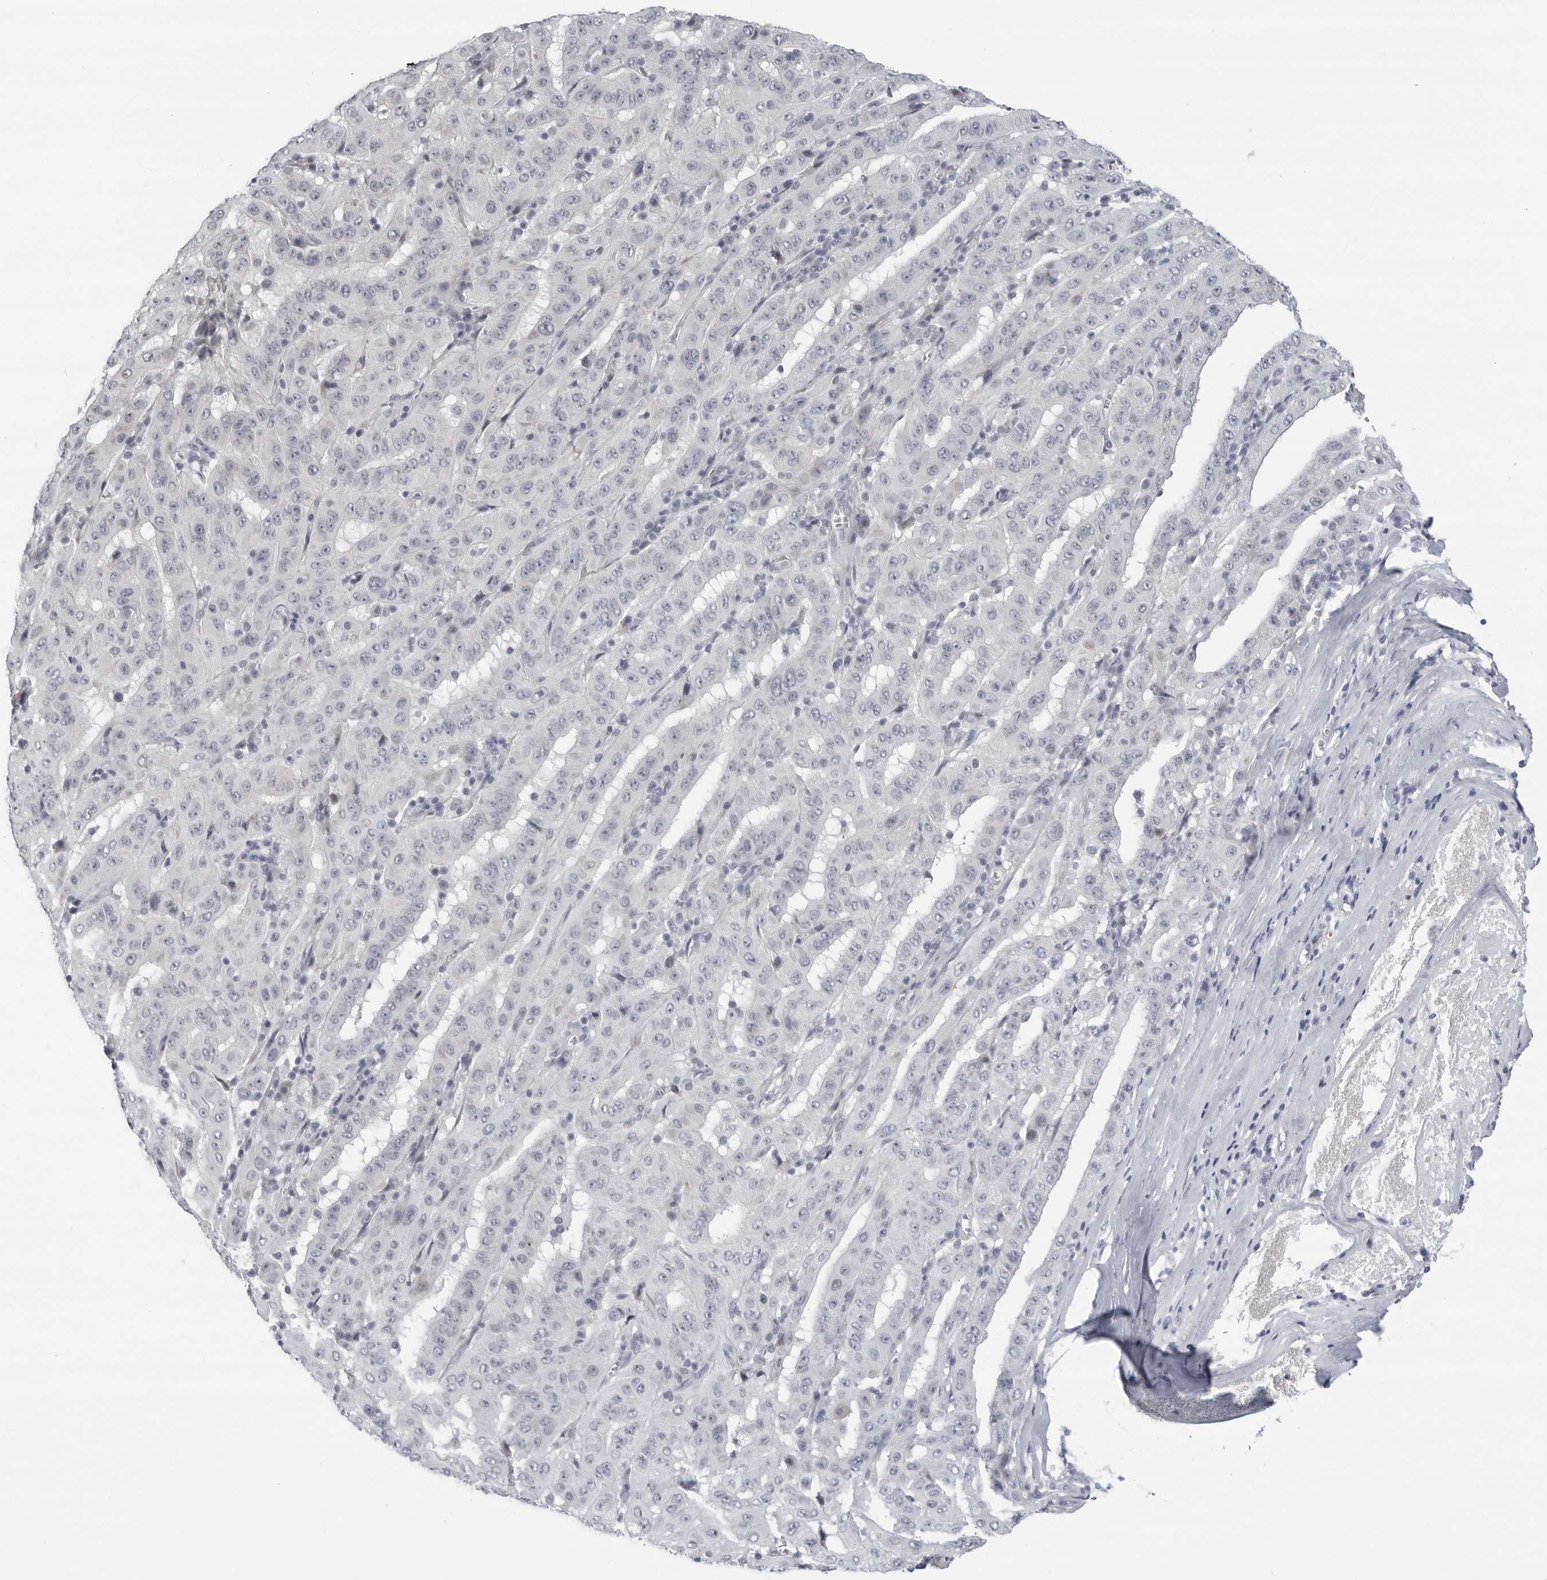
{"staining": {"intensity": "negative", "quantity": "none", "location": "none"}, "tissue": "pancreatic cancer", "cell_type": "Tumor cells", "image_type": "cancer", "snomed": [{"axis": "morphology", "description": "Adenocarcinoma, NOS"}, {"axis": "topography", "description": "Pancreas"}], "caption": "Immunohistochemistry (IHC) of pancreatic cancer (adenocarcinoma) reveals no positivity in tumor cells.", "gene": "OPLAH", "patient": {"sex": "male", "age": 63}}